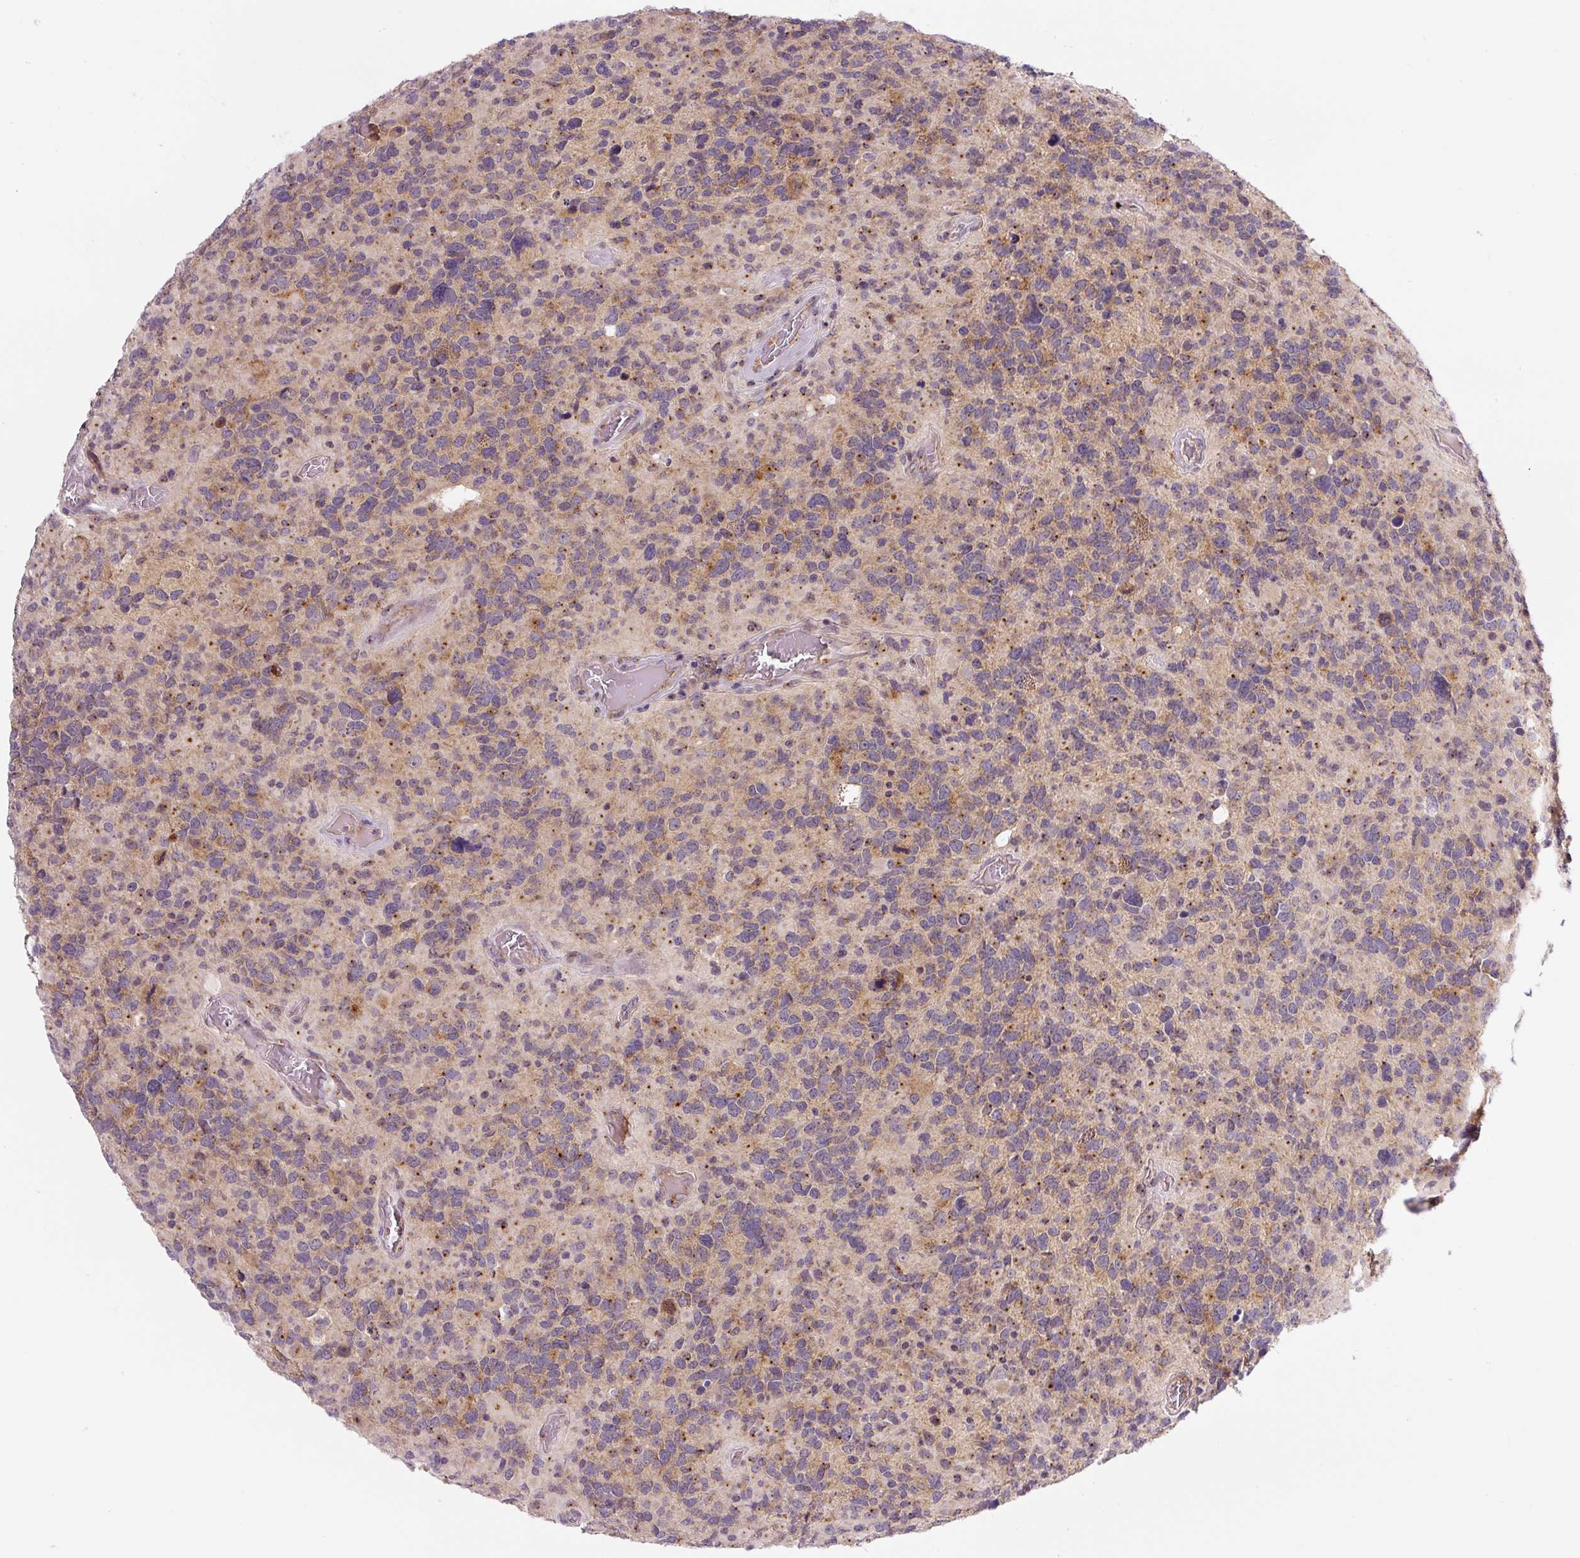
{"staining": {"intensity": "moderate", "quantity": ">75%", "location": "cytoplasmic/membranous"}, "tissue": "glioma", "cell_type": "Tumor cells", "image_type": "cancer", "snomed": [{"axis": "morphology", "description": "Glioma, malignant, High grade"}, {"axis": "topography", "description": "Brain"}], "caption": "The micrograph displays a brown stain indicating the presence of a protein in the cytoplasmic/membranous of tumor cells in glioma.", "gene": "PCM1", "patient": {"sex": "female", "age": 40}}